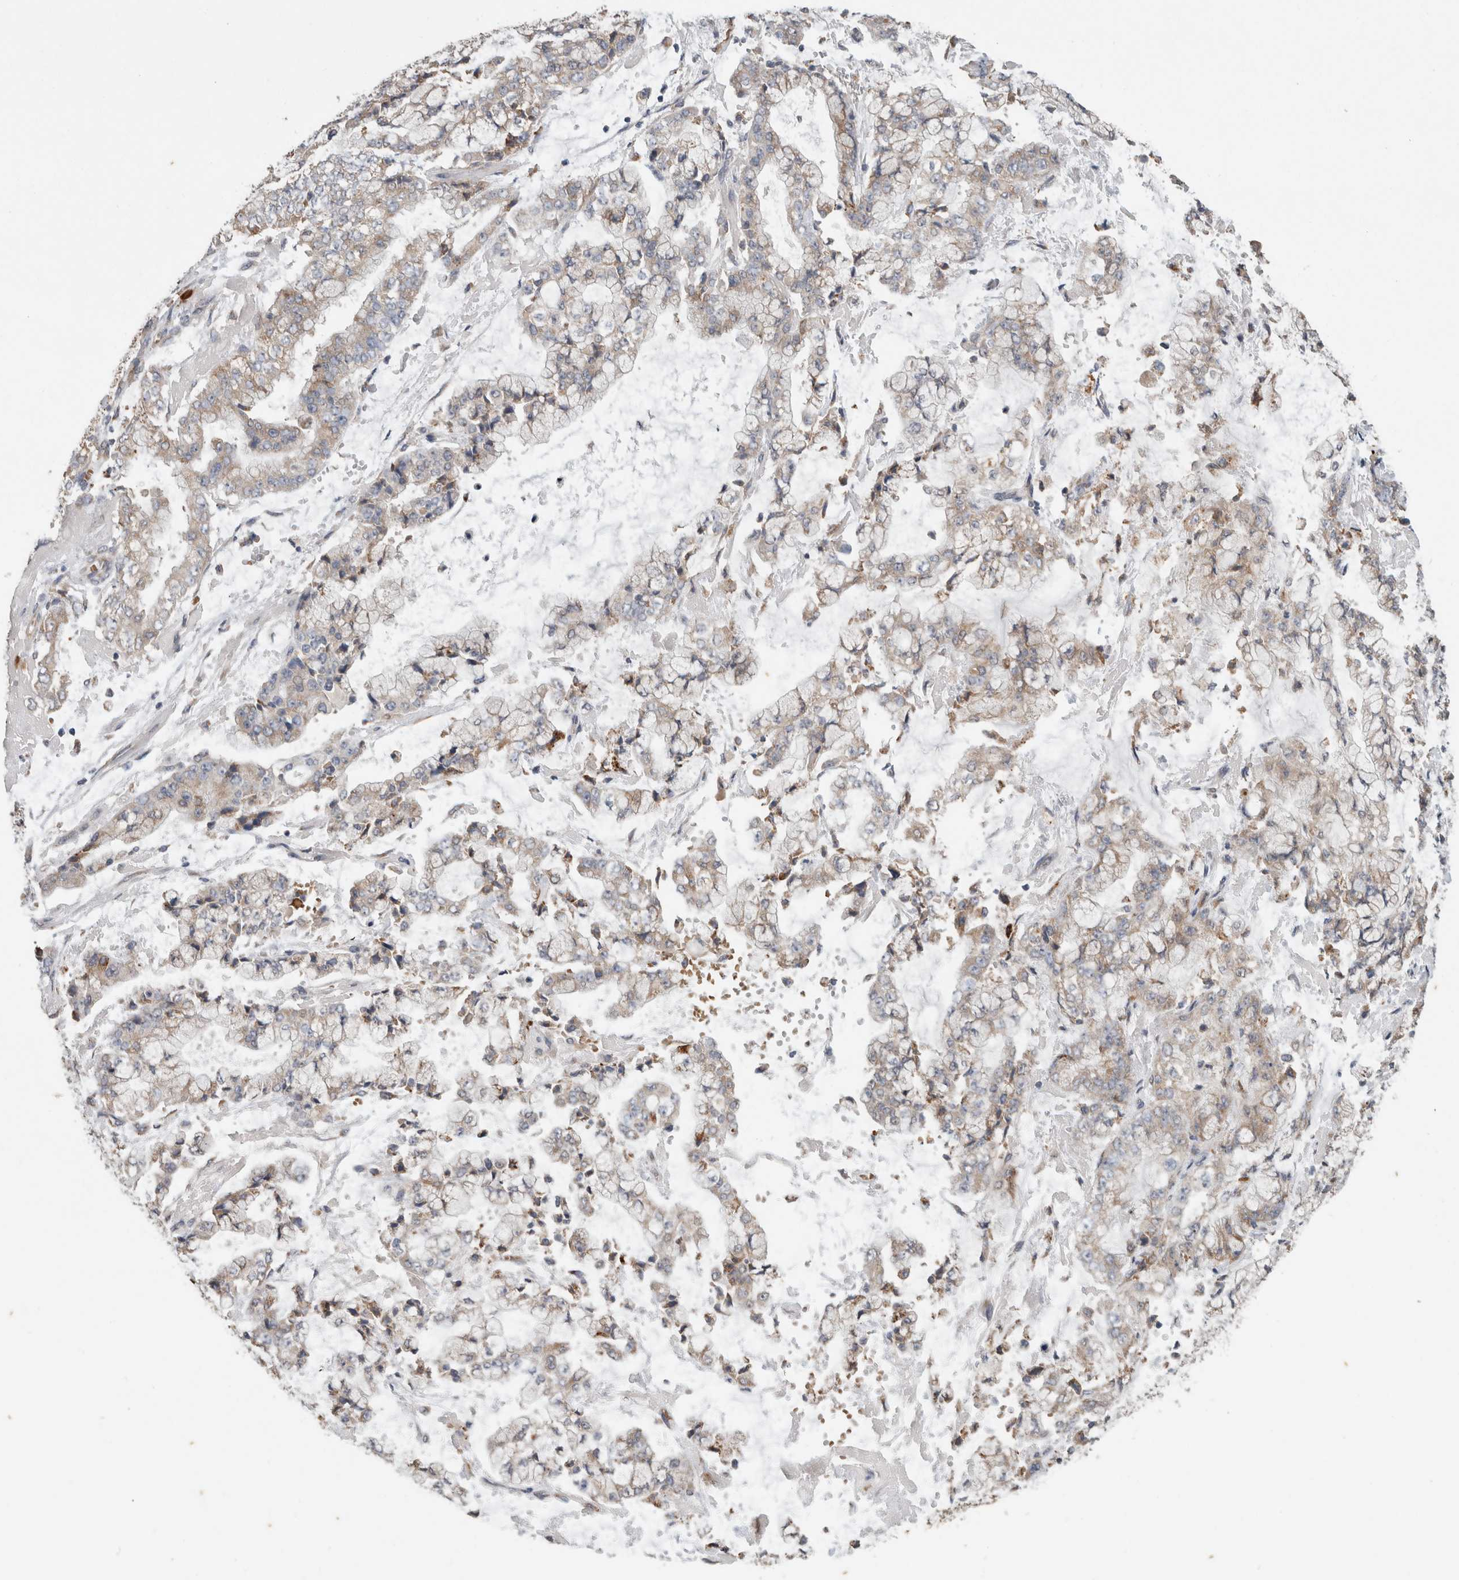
{"staining": {"intensity": "weak", "quantity": "<25%", "location": "cytoplasmic/membranous"}, "tissue": "stomach cancer", "cell_type": "Tumor cells", "image_type": "cancer", "snomed": [{"axis": "morphology", "description": "Adenocarcinoma, NOS"}, {"axis": "topography", "description": "Stomach"}], "caption": "Micrograph shows no protein positivity in tumor cells of stomach cancer (adenocarcinoma) tissue.", "gene": "ADGRL3", "patient": {"sex": "male", "age": 76}}